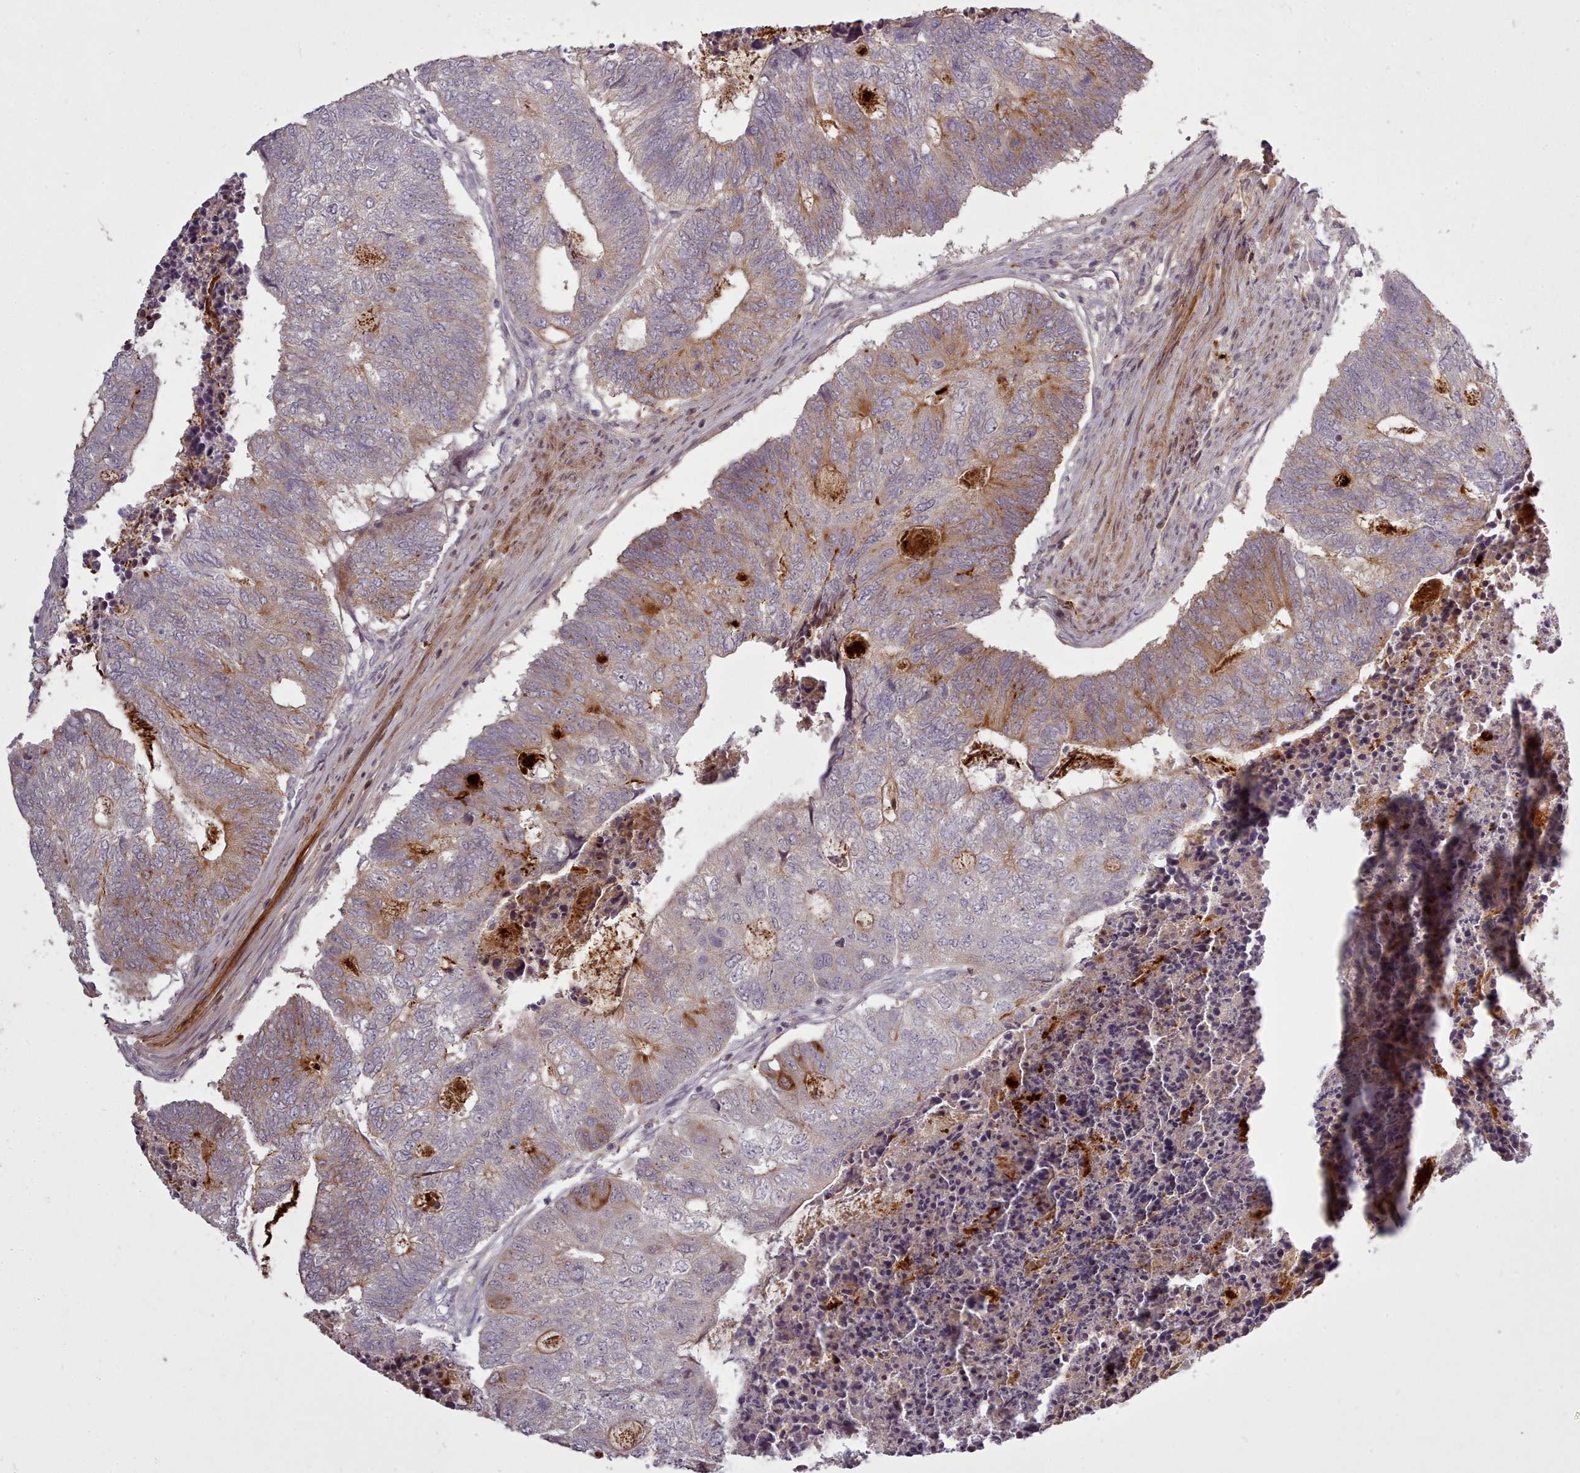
{"staining": {"intensity": "moderate", "quantity": "<25%", "location": "cytoplasmic/membranous"}, "tissue": "colorectal cancer", "cell_type": "Tumor cells", "image_type": "cancer", "snomed": [{"axis": "morphology", "description": "Adenocarcinoma, NOS"}, {"axis": "topography", "description": "Colon"}], "caption": "The histopathology image exhibits staining of colorectal adenocarcinoma, revealing moderate cytoplasmic/membranous protein staining (brown color) within tumor cells.", "gene": "LEFTY2", "patient": {"sex": "female", "age": 67}}